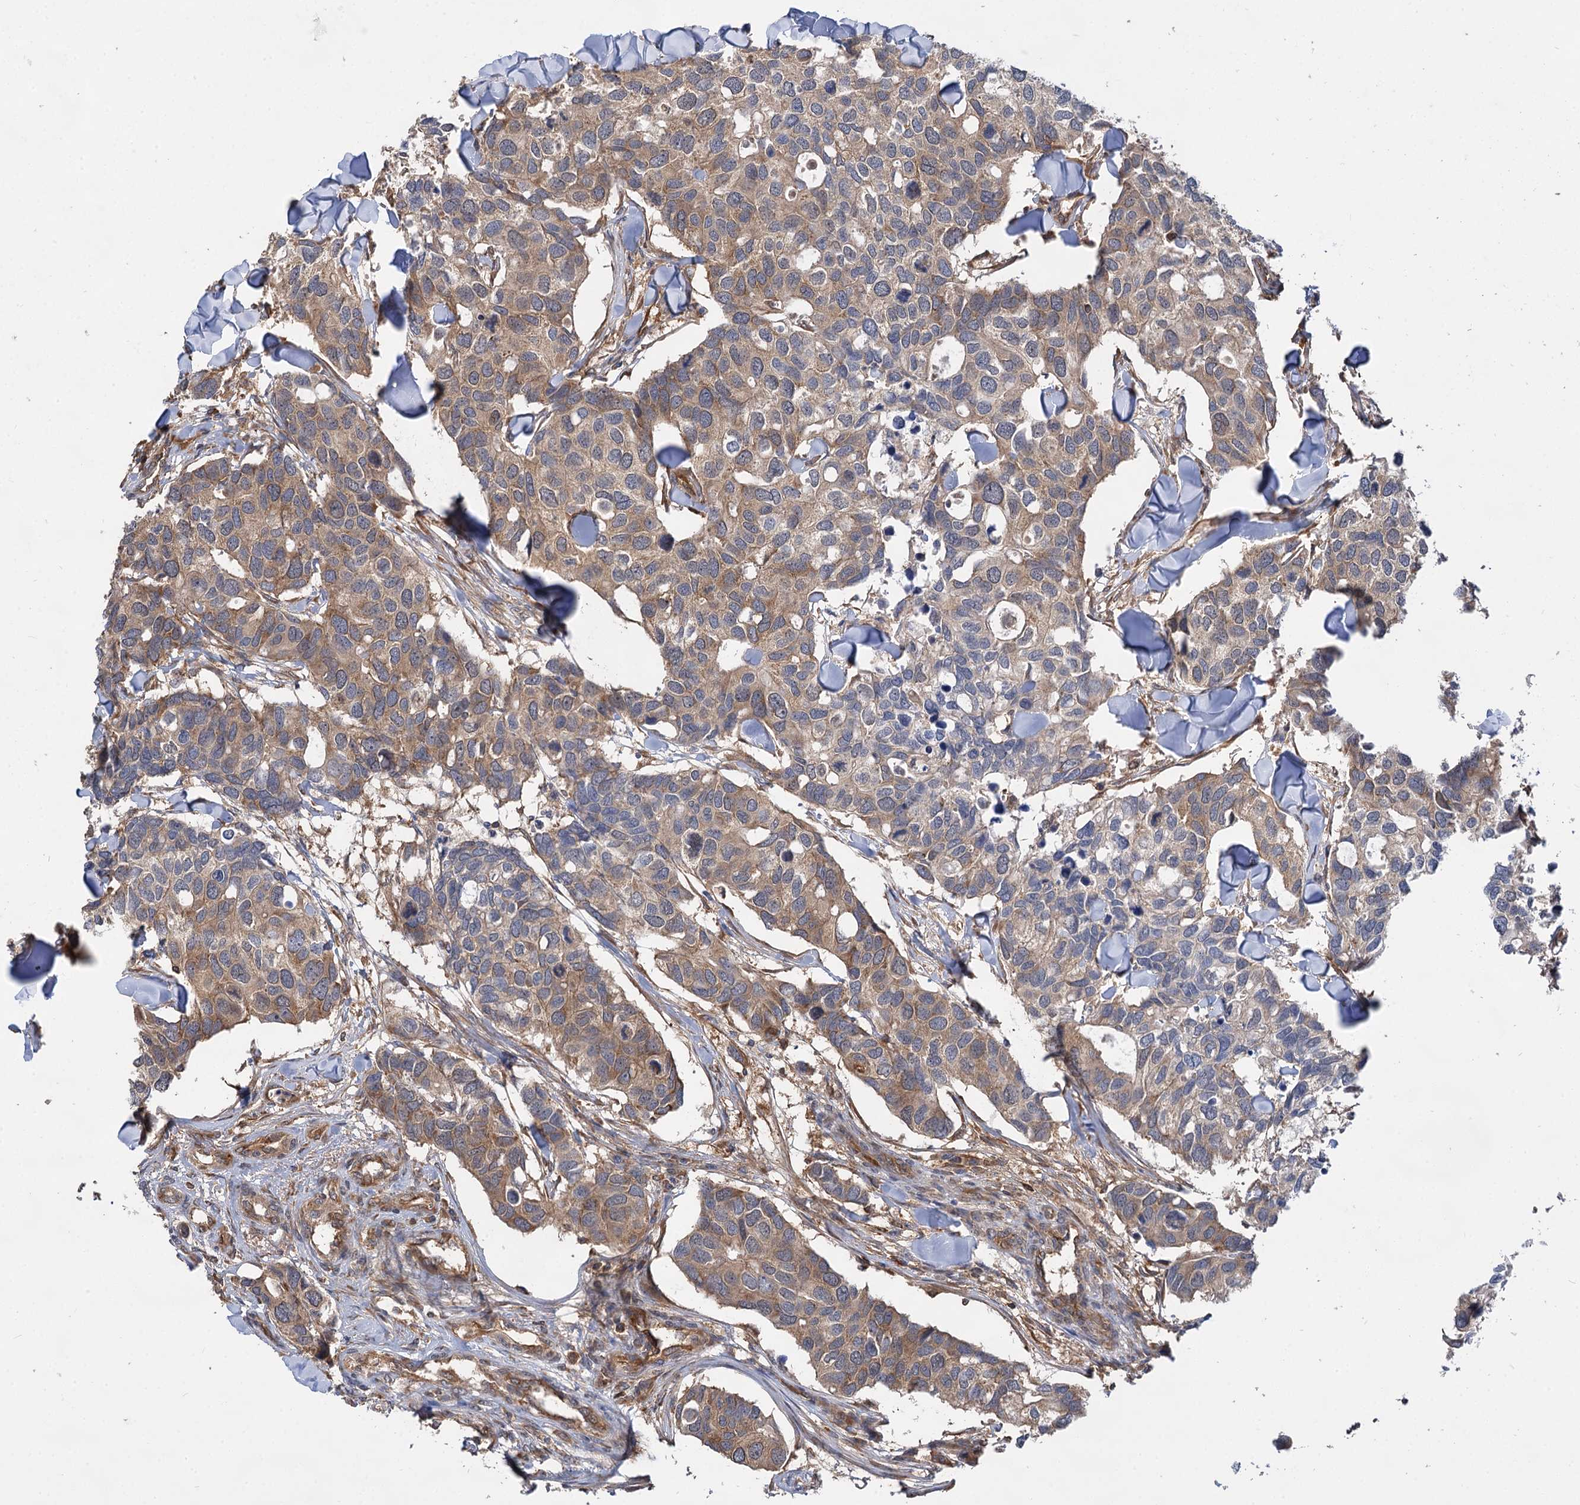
{"staining": {"intensity": "weak", "quantity": "25%-75%", "location": "cytoplasmic/membranous"}, "tissue": "breast cancer", "cell_type": "Tumor cells", "image_type": "cancer", "snomed": [{"axis": "morphology", "description": "Duct carcinoma"}, {"axis": "topography", "description": "Breast"}], "caption": "The immunohistochemical stain shows weak cytoplasmic/membranous expression in tumor cells of breast infiltrating ductal carcinoma tissue.", "gene": "PACS1", "patient": {"sex": "female", "age": 83}}